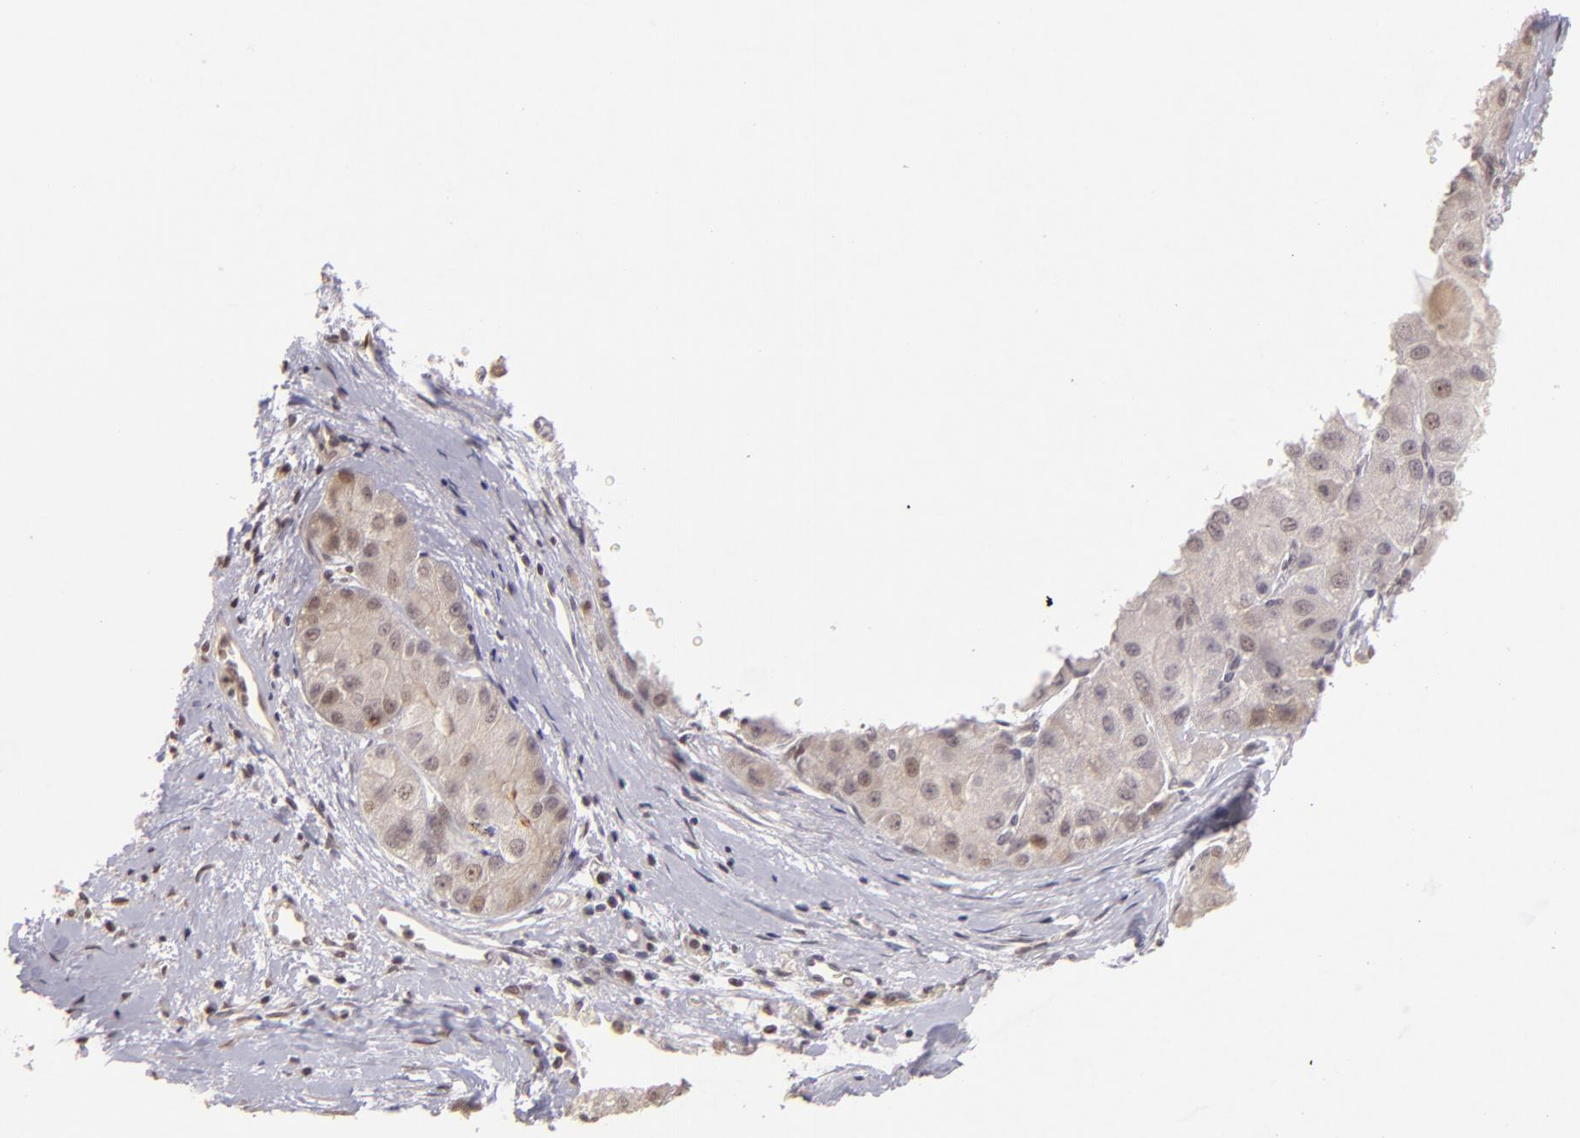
{"staining": {"intensity": "weak", "quantity": "<25%", "location": "nuclear"}, "tissue": "liver cancer", "cell_type": "Tumor cells", "image_type": "cancer", "snomed": [{"axis": "morphology", "description": "Carcinoma, Hepatocellular, NOS"}, {"axis": "topography", "description": "Liver"}], "caption": "This is an immunohistochemistry (IHC) image of human hepatocellular carcinoma (liver). There is no staining in tumor cells.", "gene": "RARB", "patient": {"sex": "male", "age": 80}}